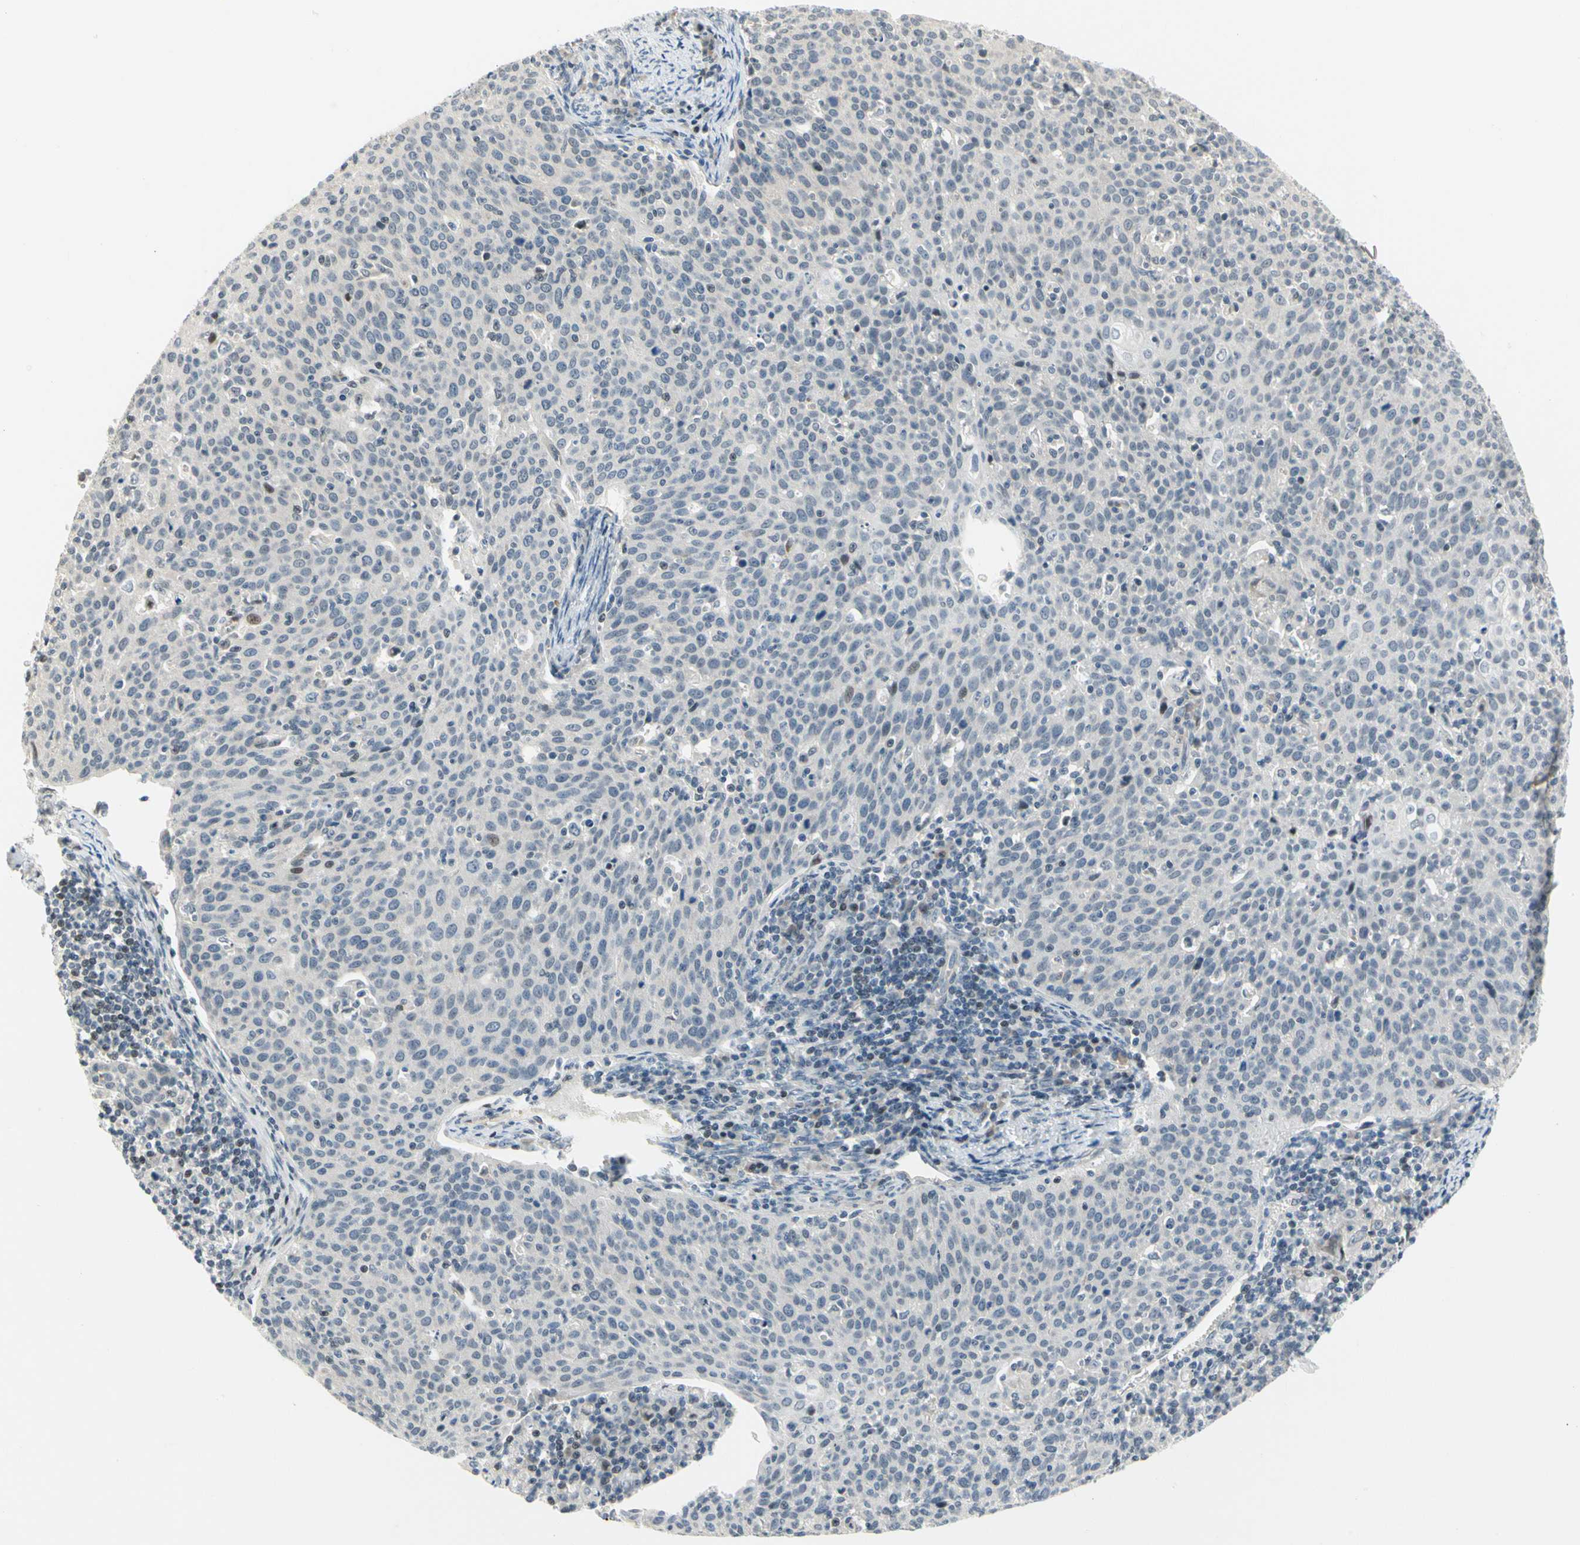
{"staining": {"intensity": "negative", "quantity": "none", "location": "none"}, "tissue": "cervical cancer", "cell_type": "Tumor cells", "image_type": "cancer", "snomed": [{"axis": "morphology", "description": "Squamous cell carcinoma, NOS"}, {"axis": "topography", "description": "Cervix"}], "caption": "Tumor cells show no significant protein positivity in cervical cancer.", "gene": "IMPG2", "patient": {"sex": "female", "age": 38}}